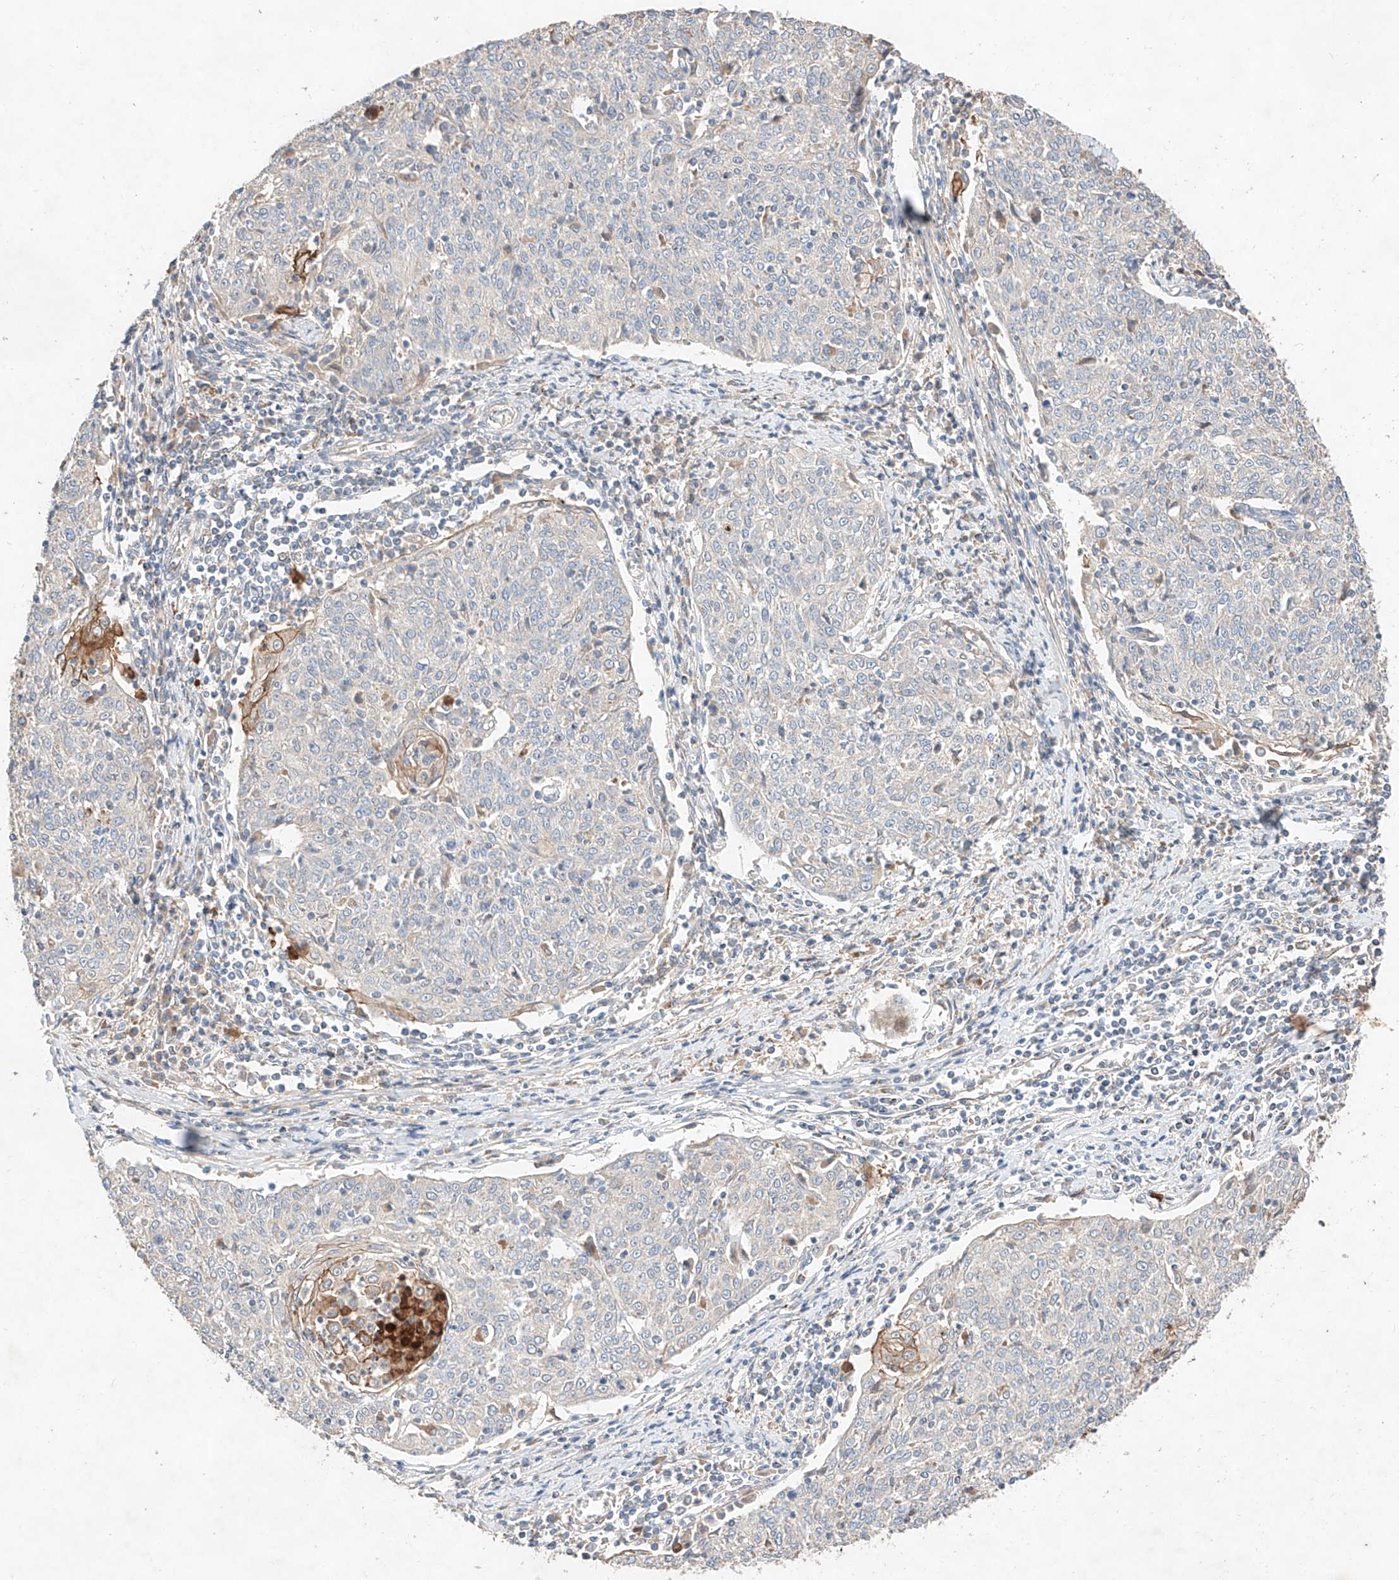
{"staining": {"intensity": "negative", "quantity": "none", "location": "none"}, "tissue": "cervical cancer", "cell_type": "Tumor cells", "image_type": "cancer", "snomed": [{"axis": "morphology", "description": "Squamous cell carcinoma, NOS"}, {"axis": "topography", "description": "Cervix"}], "caption": "This is an immunohistochemistry histopathology image of human squamous cell carcinoma (cervical). There is no positivity in tumor cells.", "gene": "C6orf62", "patient": {"sex": "female", "age": 48}}